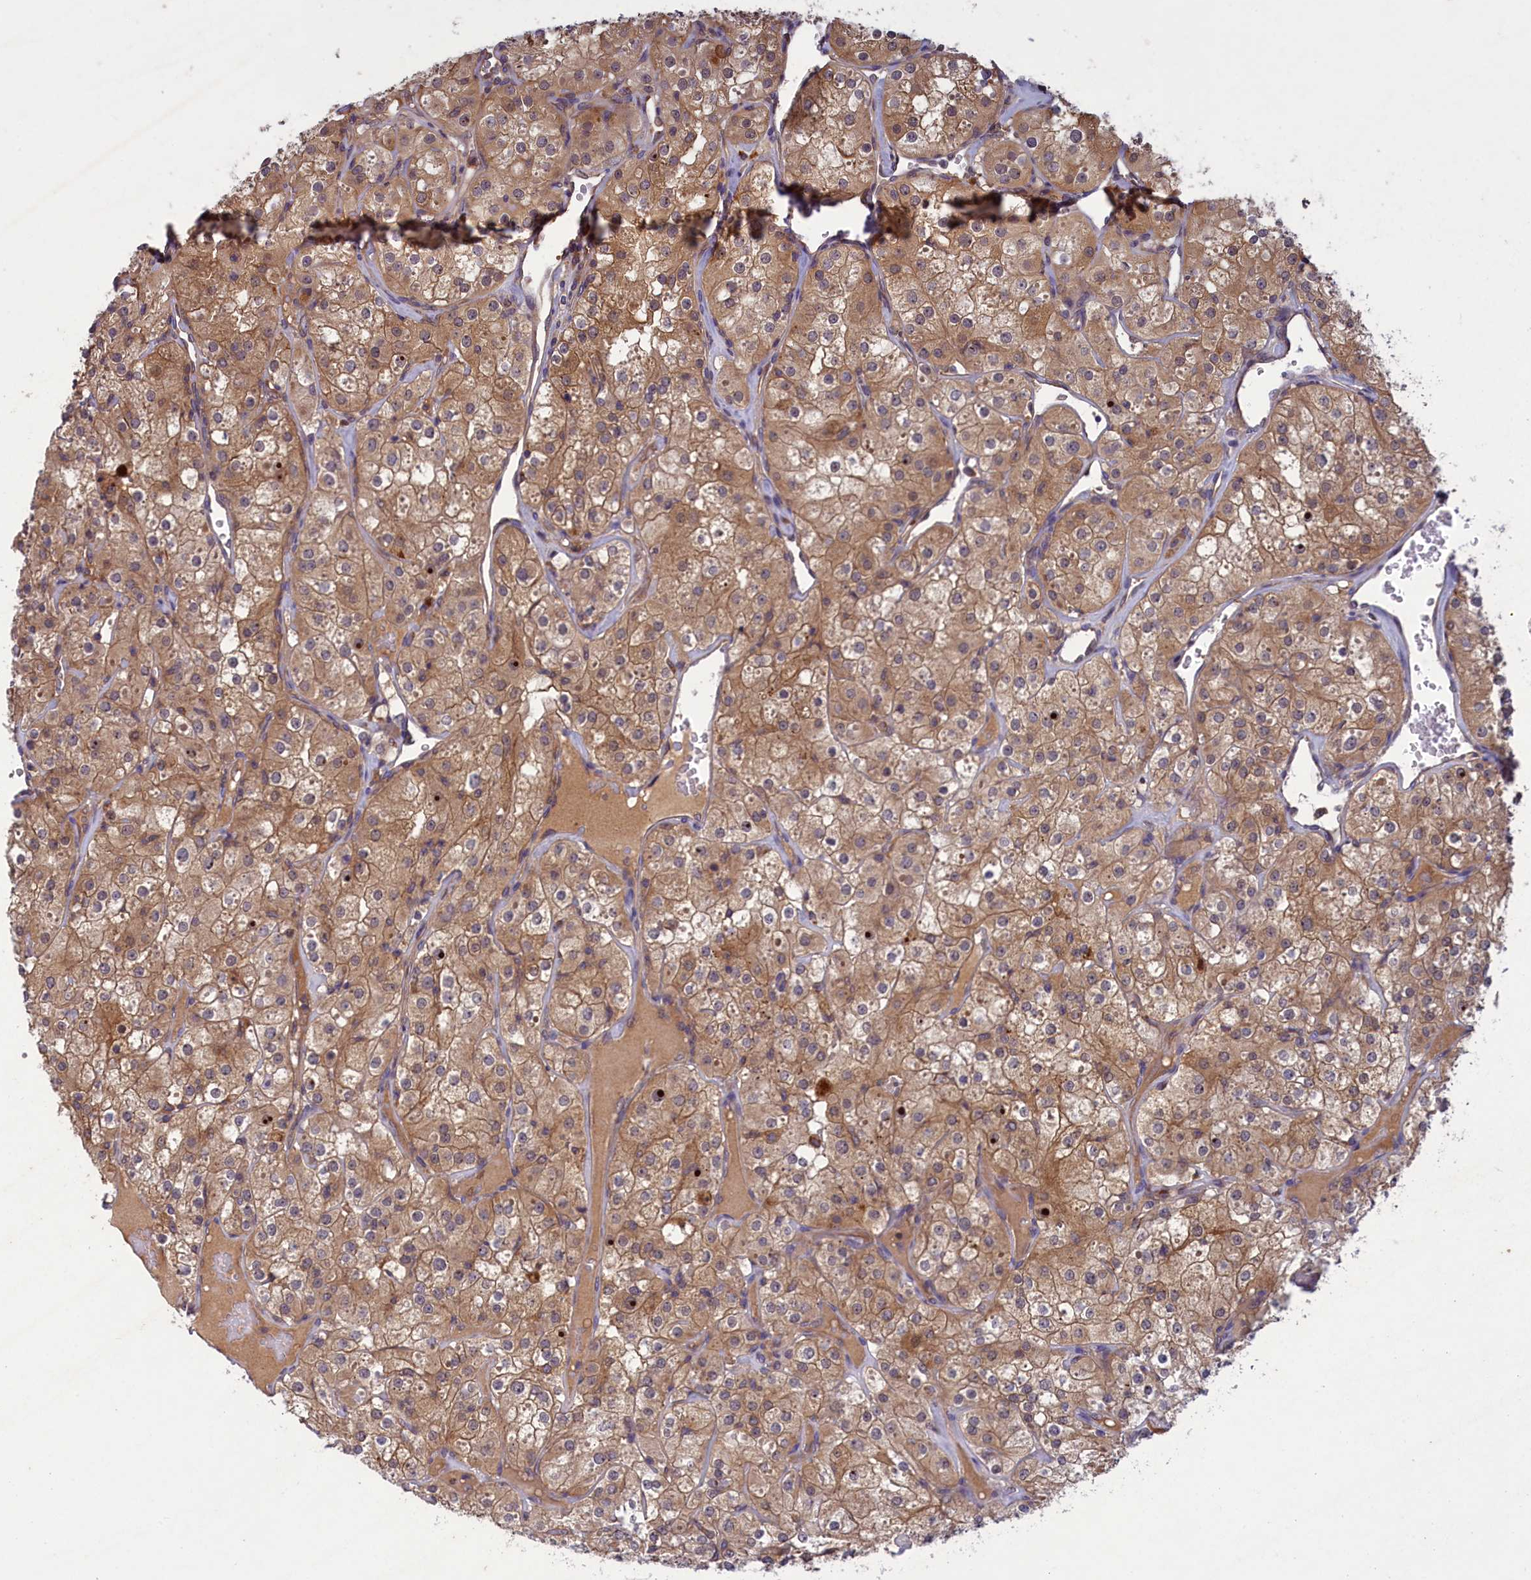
{"staining": {"intensity": "moderate", "quantity": ">75%", "location": "cytoplasmic/membranous"}, "tissue": "renal cancer", "cell_type": "Tumor cells", "image_type": "cancer", "snomed": [{"axis": "morphology", "description": "Adenocarcinoma, NOS"}, {"axis": "topography", "description": "Kidney"}], "caption": "A micrograph of renal cancer (adenocarcinoma) stained for a protein displays moderate cytoplasmic/membranous brown staining in tumor cells. (DAB (3,3'-diaminobenzidine) IHC, brown staining for protein, blue staining for nuclei).", "gene": "NUBP1", "patient": {"sex": "male", "age": 77}}